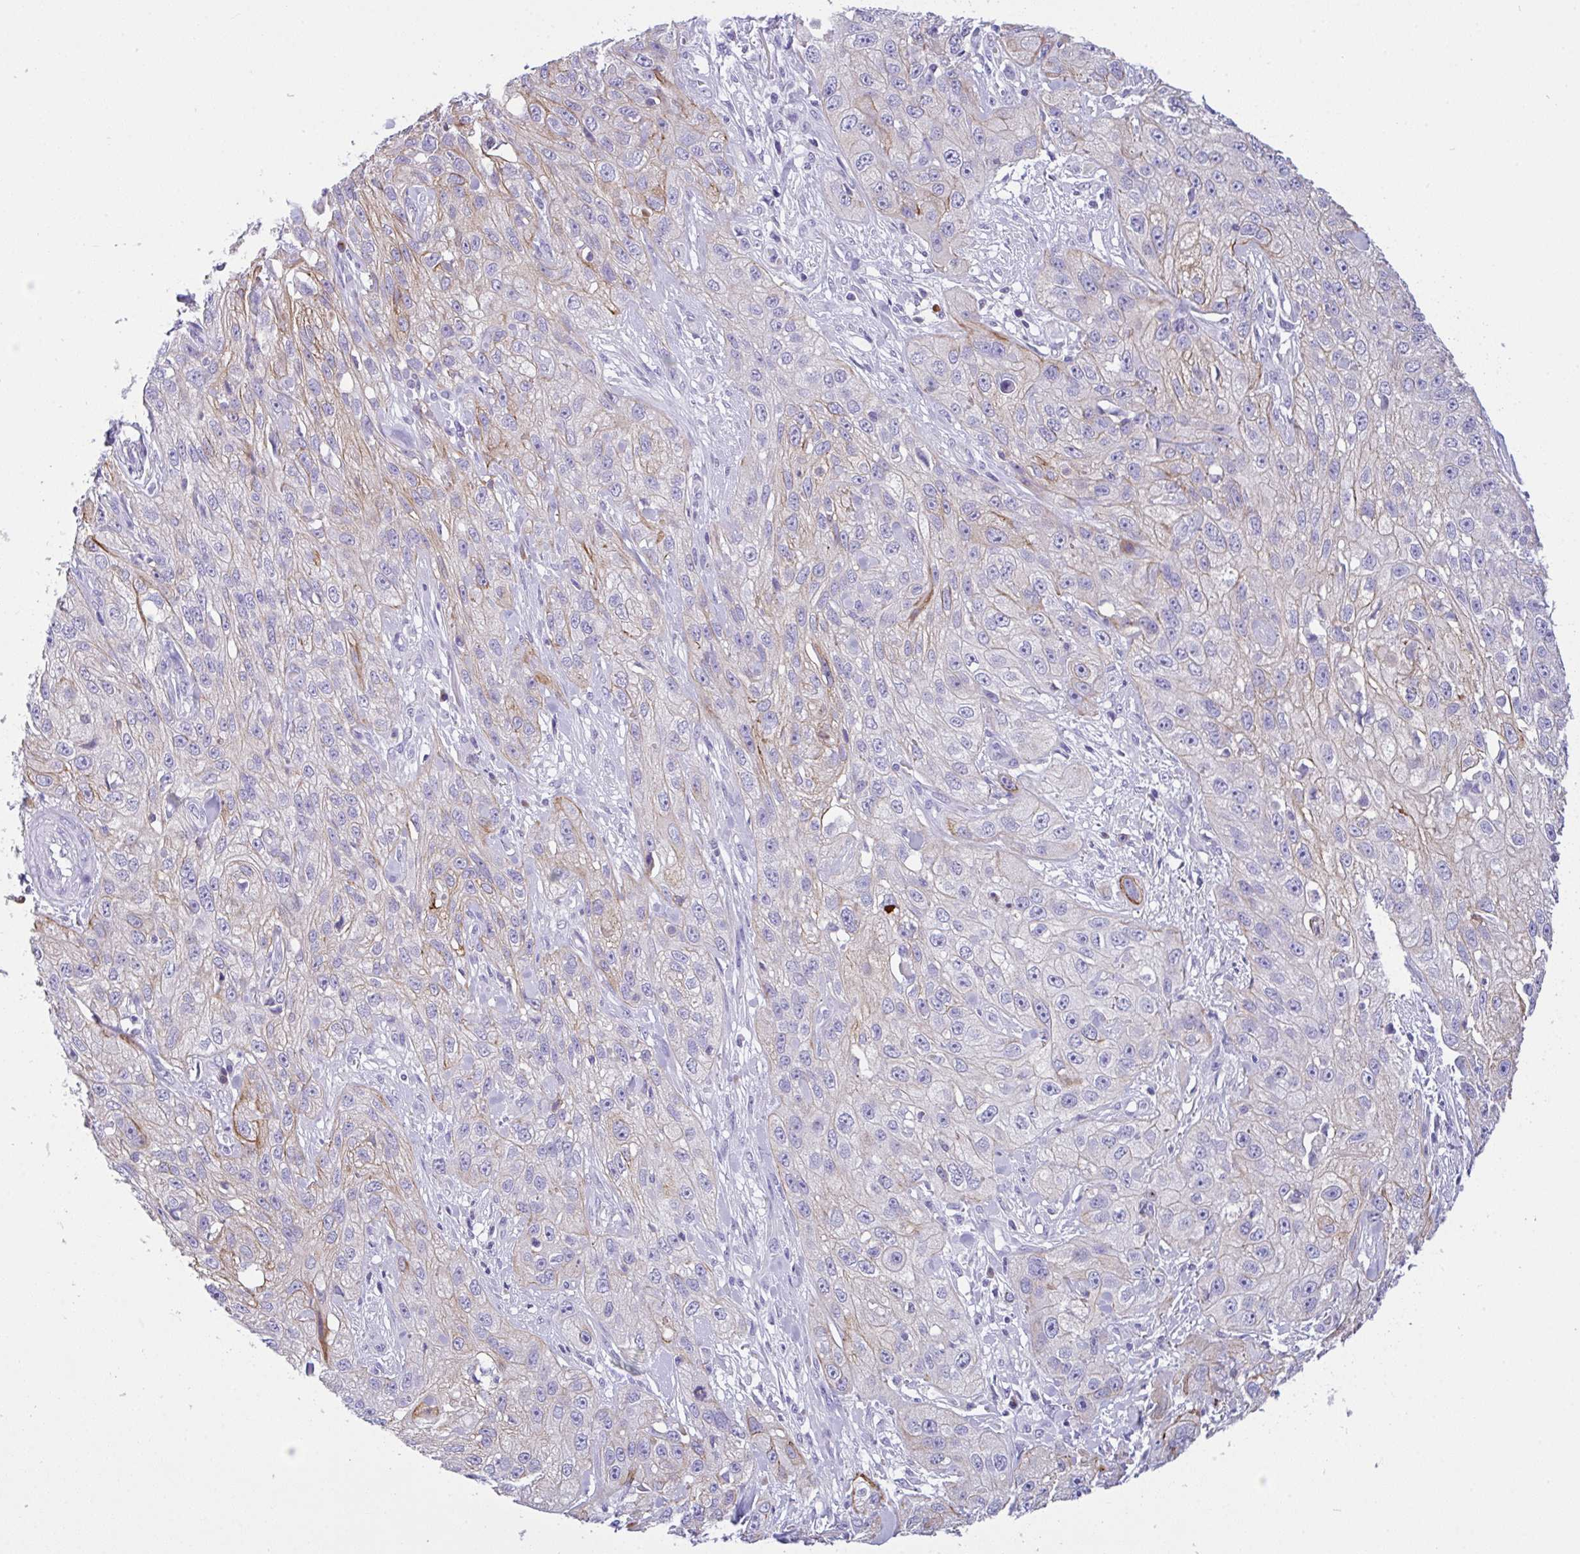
{"staining": {"intensity": "moderate", "quantity": "<25%", "location": "cytoplasmic/membranous"}, "tissue": "skin cancer", "cell_type": "Tumor cells", "image_type": "cancer", "snomed": [{"axis": "morphology", "description": "Squamous cell carcinoma, NOS"}, {"axis": "topography", "description": "Skin"}, {"axis": "topography", "description": "Vulva"}], "caption": "The immunohistochemical stain labels moderate cytoplasmic/membranous expression in tumor cells of skin cancer (squamous cell carcinoma) tissue.", "gene": "FBXL20", "patient": {"sex": "female", "age": 86}}